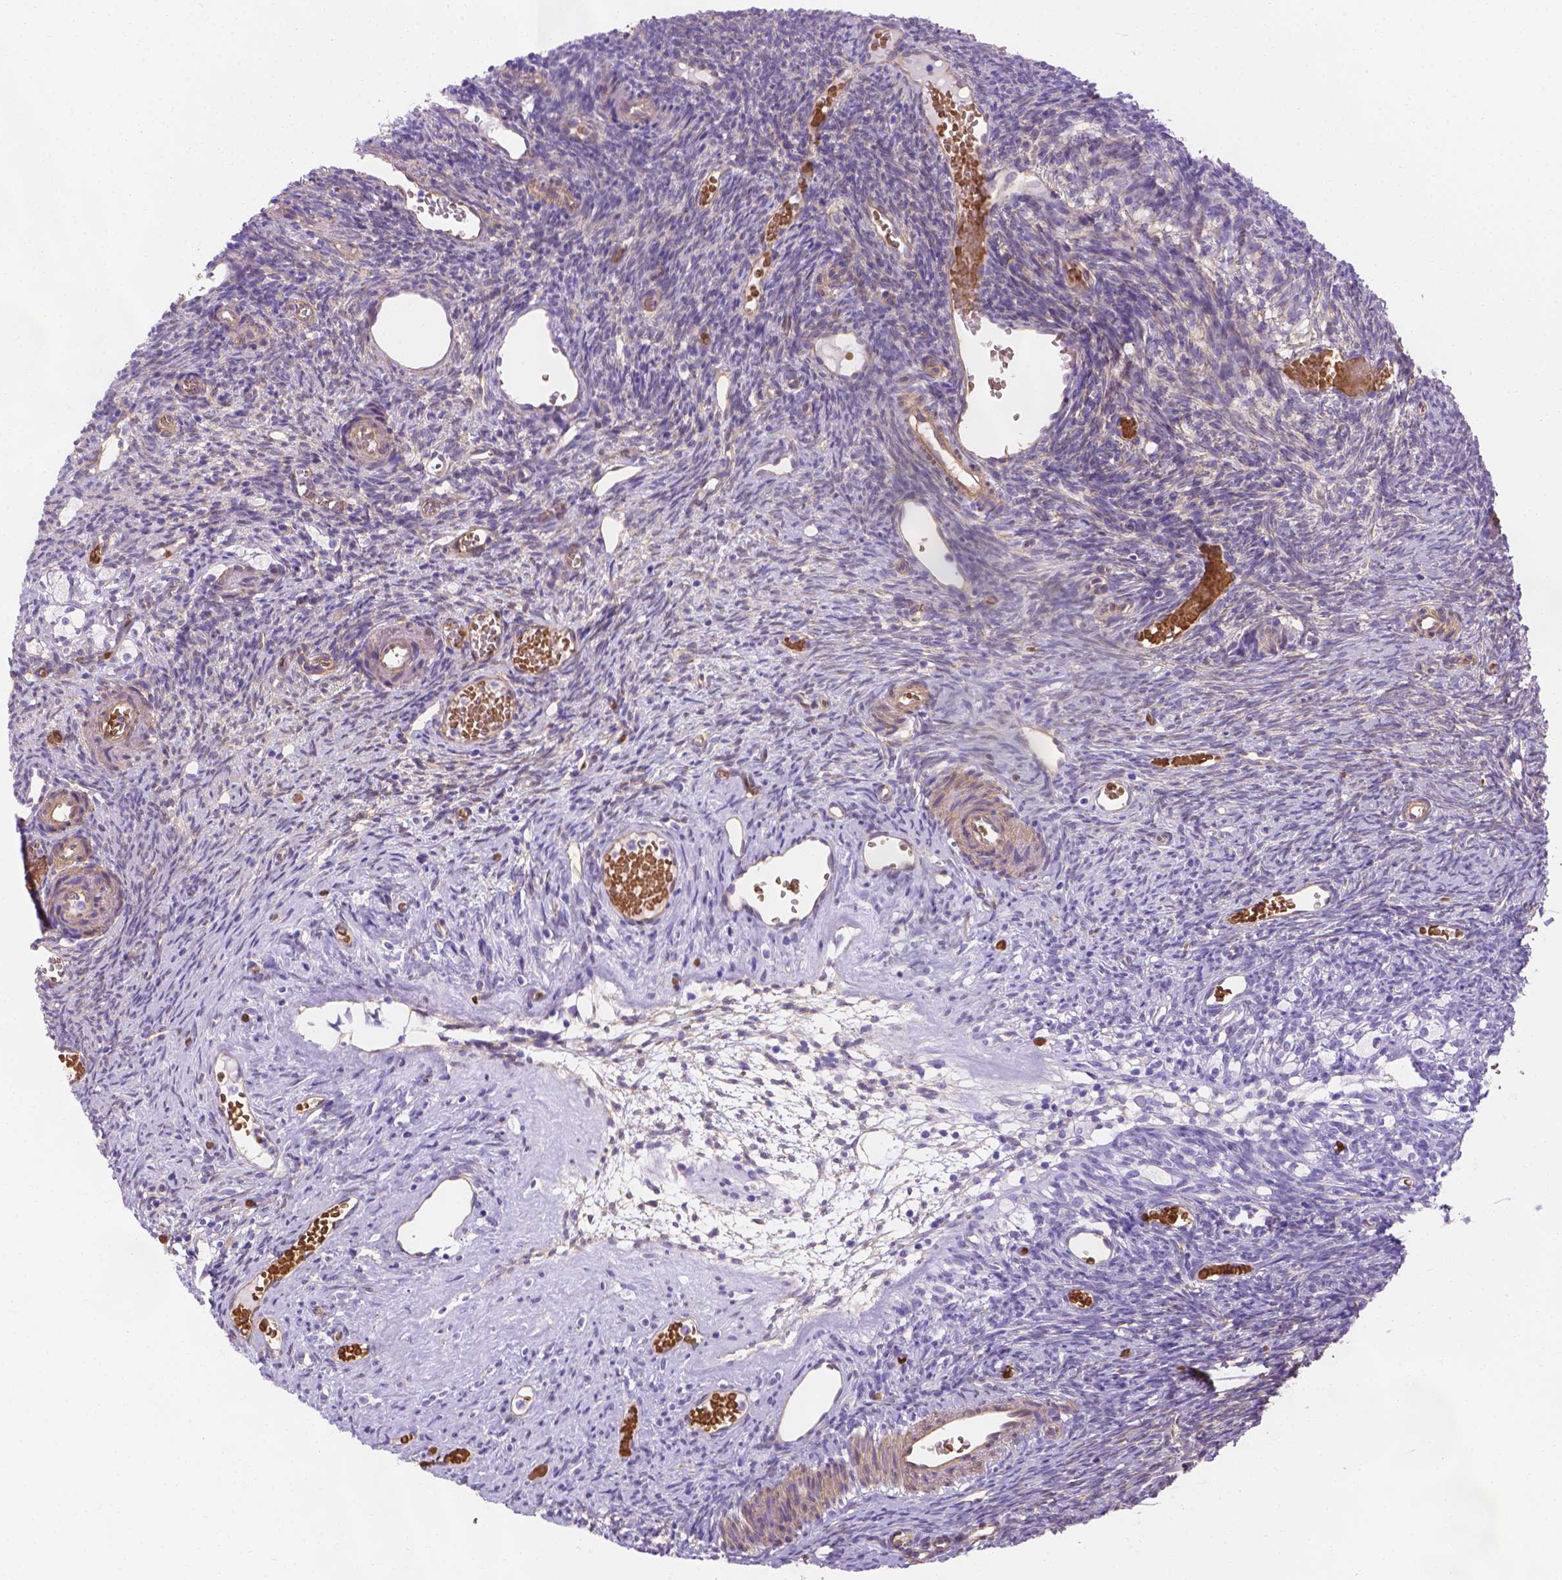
{"staining": {"intensity": "negative", "quantity": "none", "location": "none"}, "tissue": "ovary", "cell_type": "Ovarian stroma cells", "image_type": "normal", "snomed": [{"axis": "morphology", "description": "Normal tissue, NOS"}, {"axis": "topography", "description": "Ovary"}], "caption": "Ovarian stroma cells are negative for brown protein staining in normal ovary. (DAB (3,3'-diaminobenzidine) immunohistochemistry (IHC), high magnification).", "gene": "SLC40A1", "patient": {"sex": "female", "age": 39}}